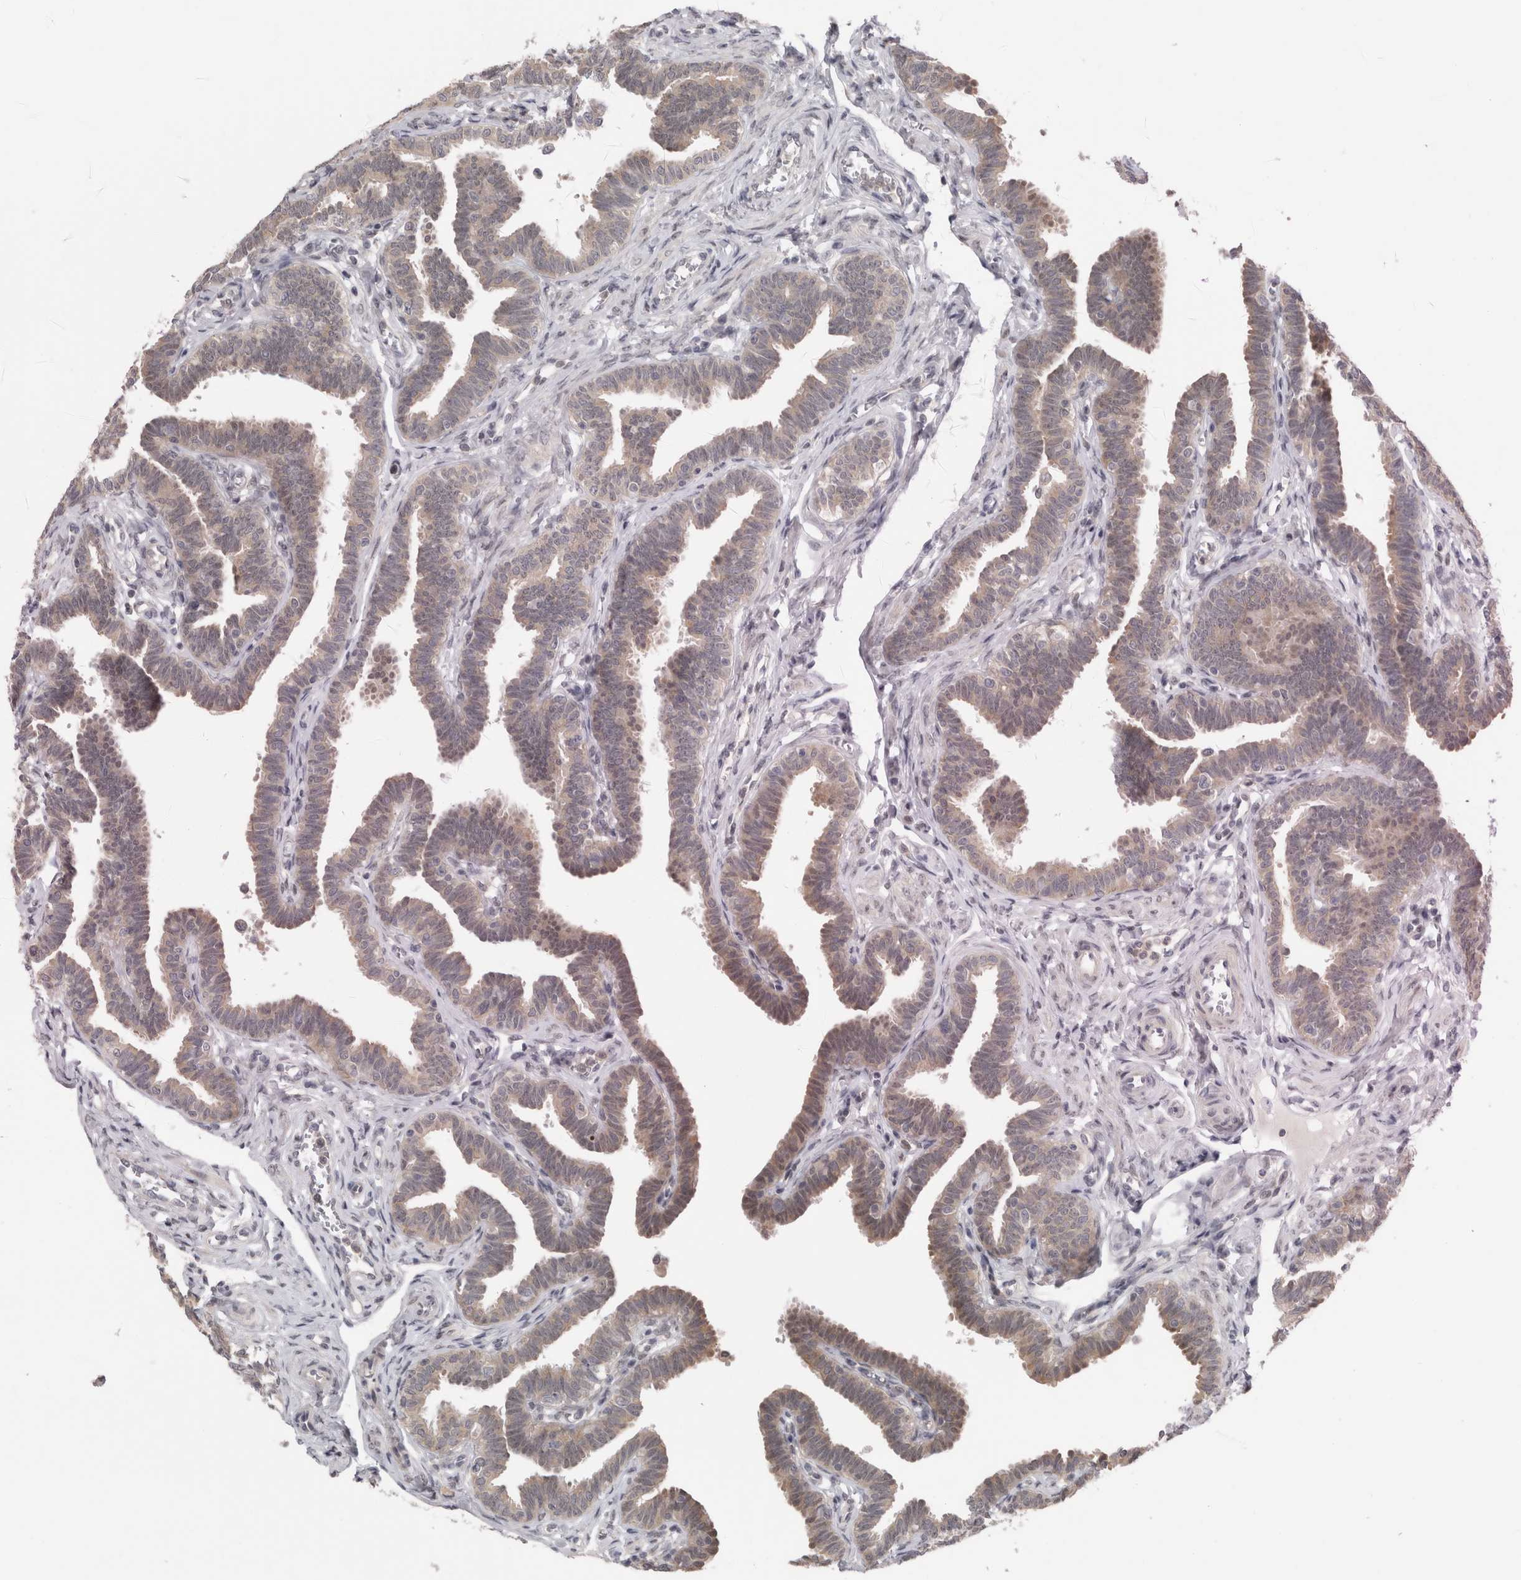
{"staining": {"intensity": "weak", "quantity": "25%-75%", "location": "cytoplasmic/membranous"}, "tissue": "fallopian tube", "cell_type": "Glandular cells", "image_type": "normal", "snomed": [{"axis": "morphology", "description": "Normal tissue, NOS"}, {"axis": "topography", "description": "Fallopian tube"}, {"axis": "topography", "description": "Ovary"}], "caption": "Normal fallopian tube displays weak cytoplasmic/membranous staining in approximately 25%-75% of glandular cells, visualized by immunohistochemistry. Using DAB (3,3'-diaminobenzidine) (brown) and hematoxylin (blue) stains, captured at high magnification using brightfield microscopy.", "gene": "PIGP", "patient": {"sex": "female", "age": 23}}